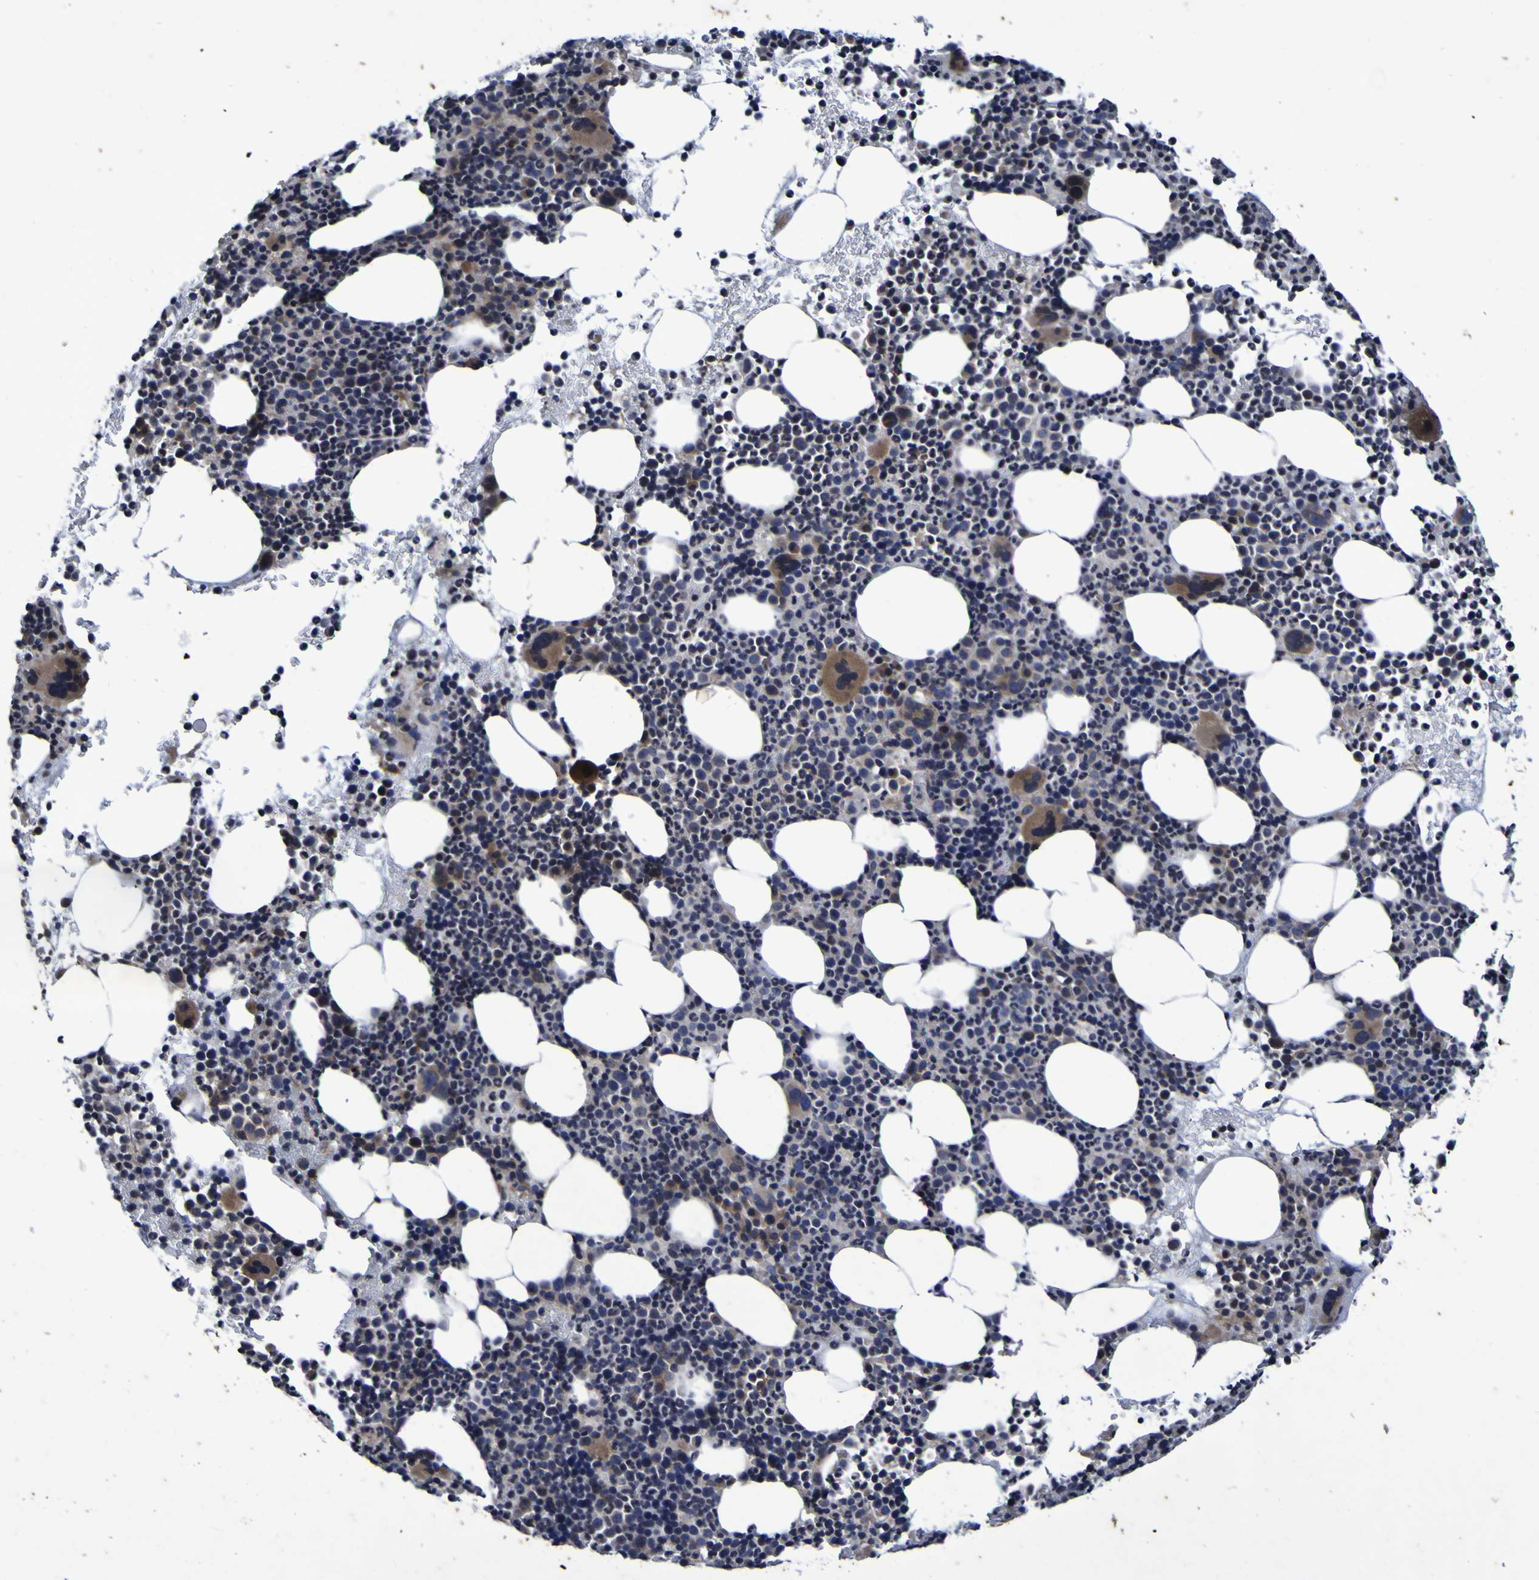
{"staining": {"intensity": "moderate", "quantity": "25%-75%", "location": "cytoplasmic/membranous"}, "tissue": "bone marrow", "cell_type": "Hematopoietic cells", "image_type": "normal", "snomed": [{"axis": "morphology", "description": "Normal tissue, NOS"}, {"axis": "morphology", "description": "Inflammation, NOS"}, {"axis": "topography", "description": "Bone marrow"}], "caption": "Brown immunohistochemical staining in unremarkable human bone marrow shows moderate cytoplasmic/membranous staining in approximately 25%-75% of hematopoietic cells.", "gene": "P3H1", "patient": {"sex": "male", "age": 73}}